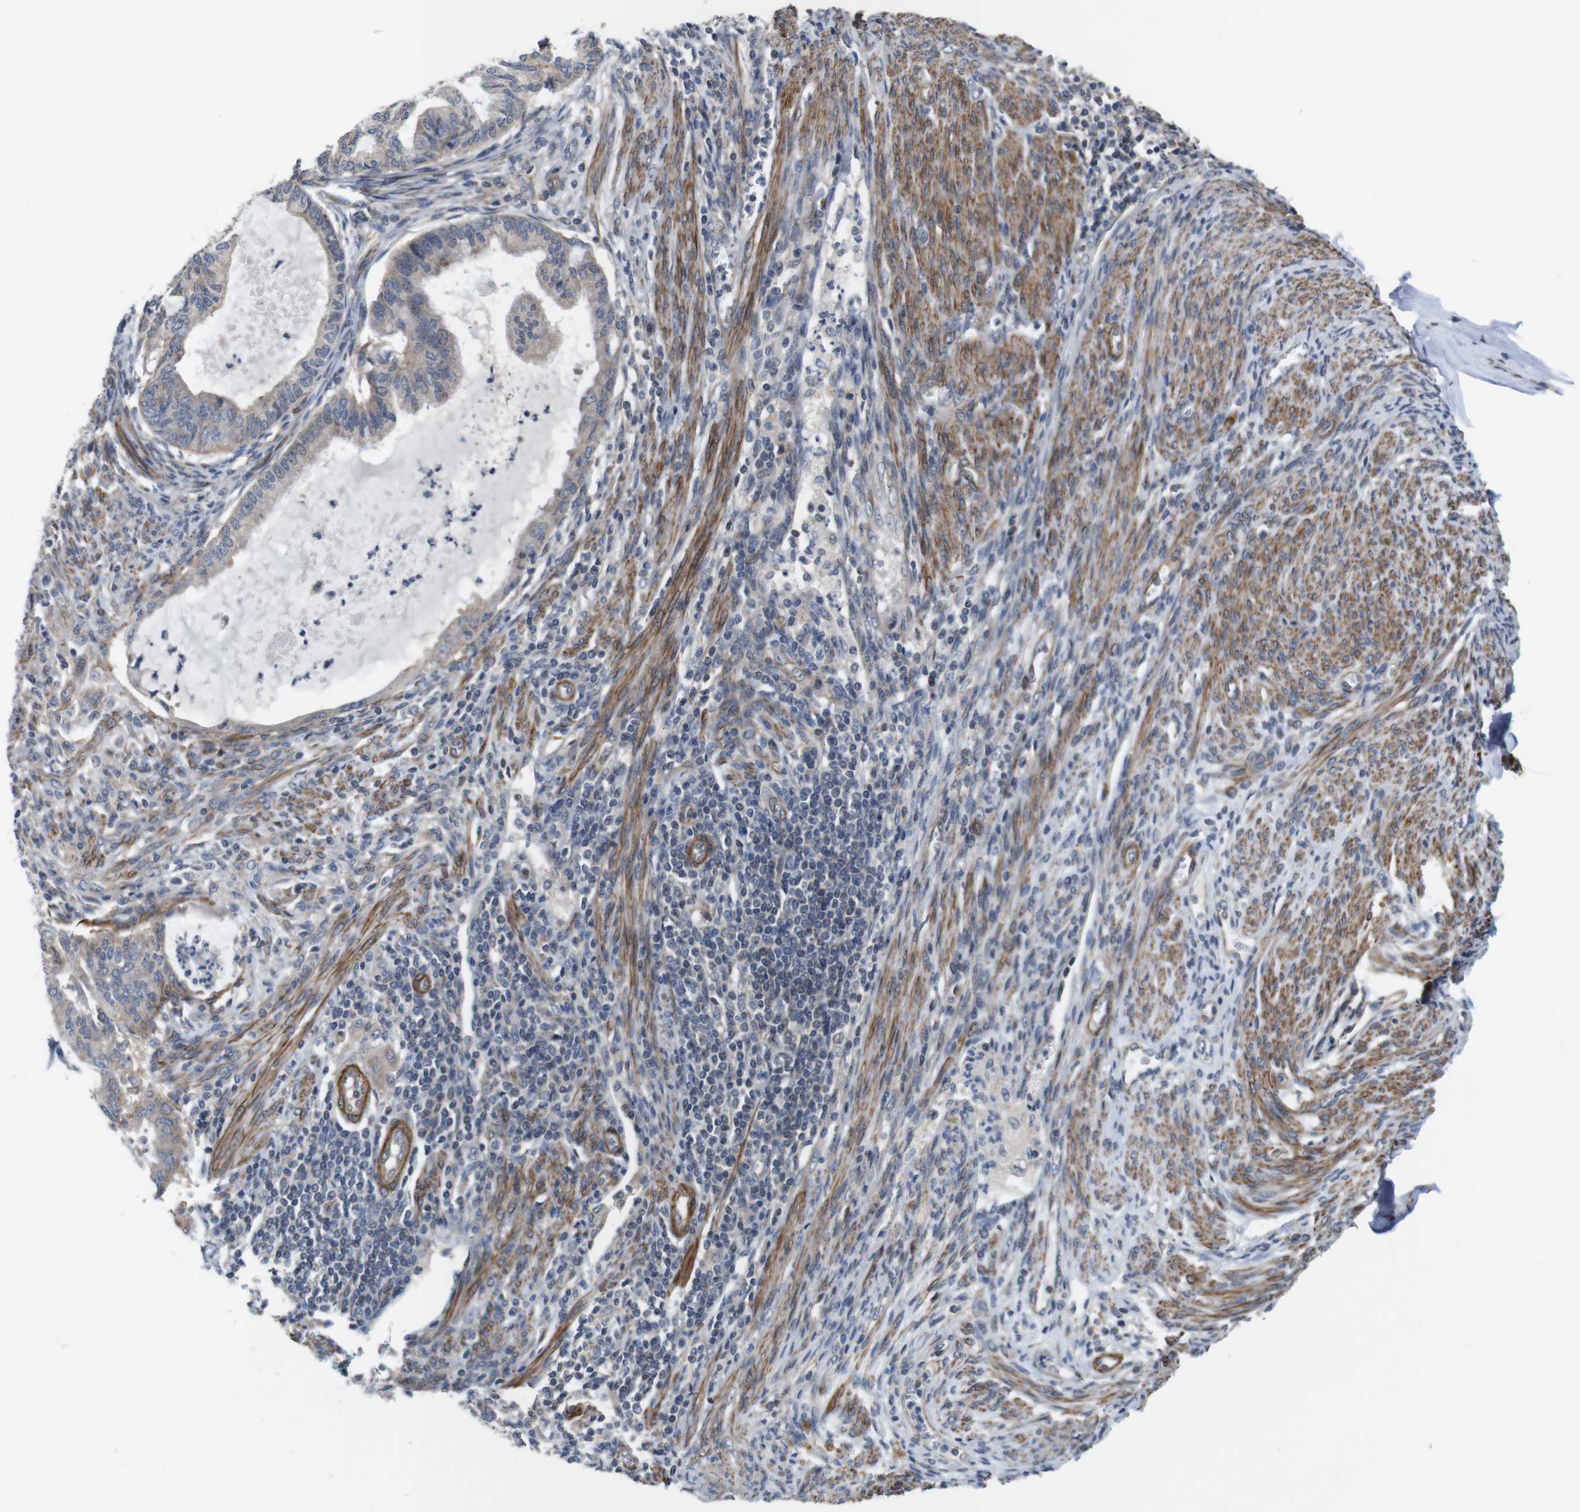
{"staining": {"intensity": "weak", "quantity": ">75%", "location": "cytoplasmic/membranous"}, "tissue": "cervical cancer", "cell_type": "Tumor cells", "image_type": "cancer", "snomed": [{"axis": "morphology", "description": "Normal tissue, NOS"}, {"axis": "morphology", "description": "Adenocarcinoma, NOS"}, {"axis": "topography", "description": "Cervix"}, {"axis": "topography", "description": "Endometrium"}], "caption": "The micrograph exhibits a brown stain indicating the presence of a protein in the cytoplasmic/membranous of tumor cells in cervical cancer (adenocarcinoma). (DAB (3,3'-diaminobenzidine) IHC with brightfield microscopy, high magnification).", "gene": "GGT7", "patient": {"sex": "female", "age": 86}}